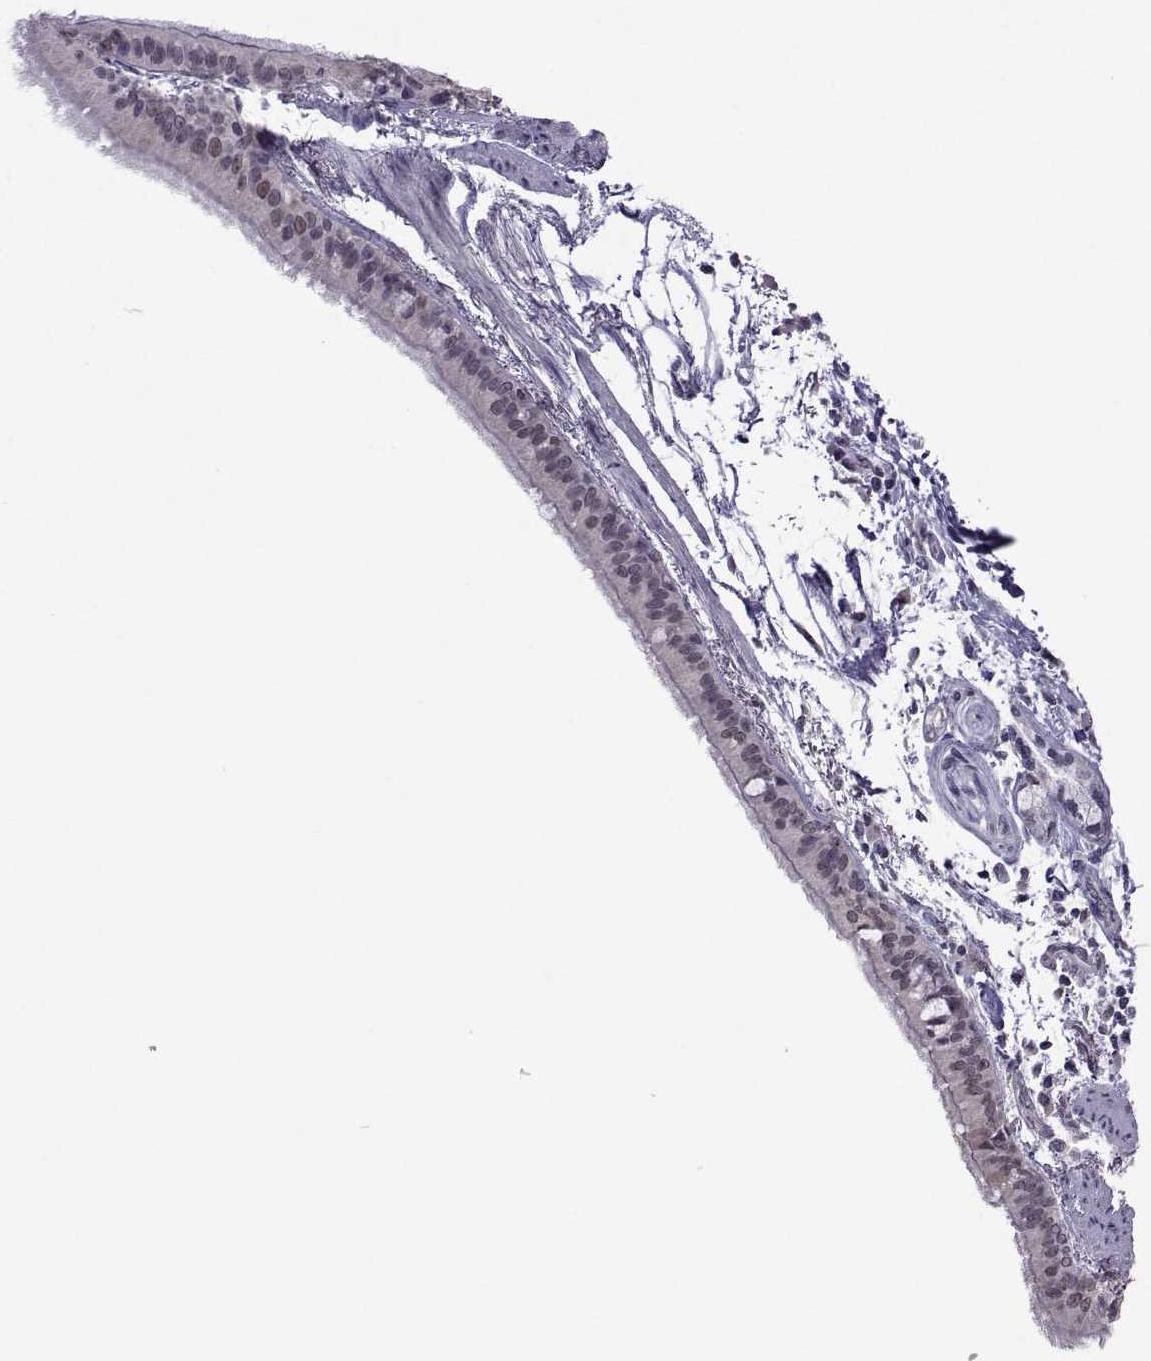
{"staining": {"intensity": "moderate", "quantity": "25%-75%", "location": "cytoplasmic/membranous"}, "tissue": "bronchus", "cell_type": "Respiratory epithelial cells", "image_type": "normal", "snomed": [{"axis": "morphology", "description": "Normal tissue, NOS"}, {"axis": "morphology", "description": "Squamous cell carcinoma, NOS"}, {"axis": "topography", "description": "Bronchus"}, {"axis": "topography", "description": "Lung"}], "caption": "The image reveals staining of benign bronchus, revealing moderate cytoplasmic/membranous protein expression (brown color) within respiratory epithelial cells.", "gene": "DDX20", "patient": {"sex": "male", "age": 69}}